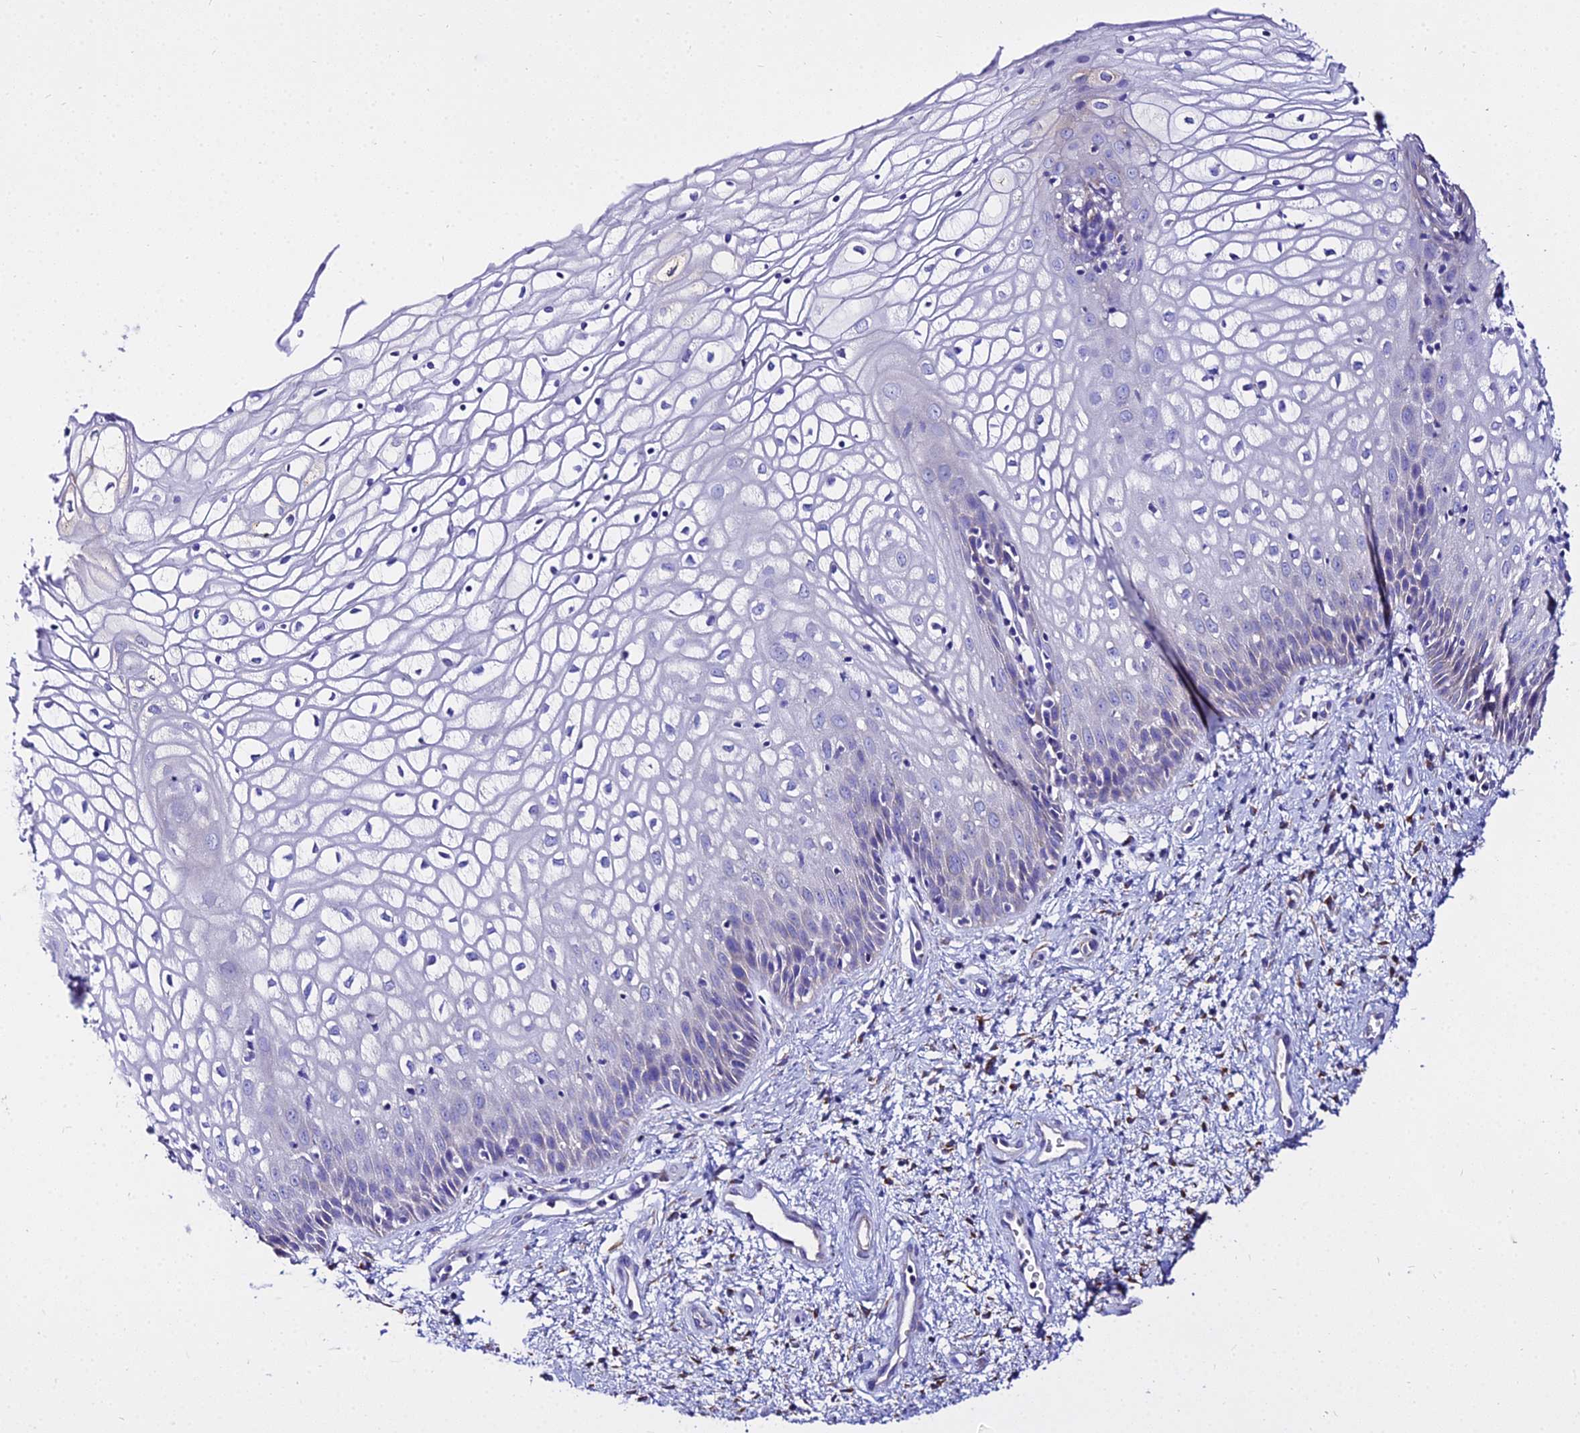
{"staining": {"intensity": "negative", "quantity": "none", "location": "none"}, "tissue": "vagina", "cell_type": "Squamous epithelial cells", "image_type": "normal", "snomed": [{"axis": "morphology", "description": "Normal tissue, NOS"}, {"axis": "topography", "description": "Vagina"}], "caption": "High power microscopy photomicrograph of an IHC micrograph of unremarkable vagina, revealing no significant expression in squamous epithelial cells. Brightfield microscopy of immunohistochemistry stained with DAB (3,3'-diaminobenzidine) (brown) and hematoxylin (blue), captured at high magnification.", "gene": "TUBA1A", "patient": {"sex": "female", "age": 34}}